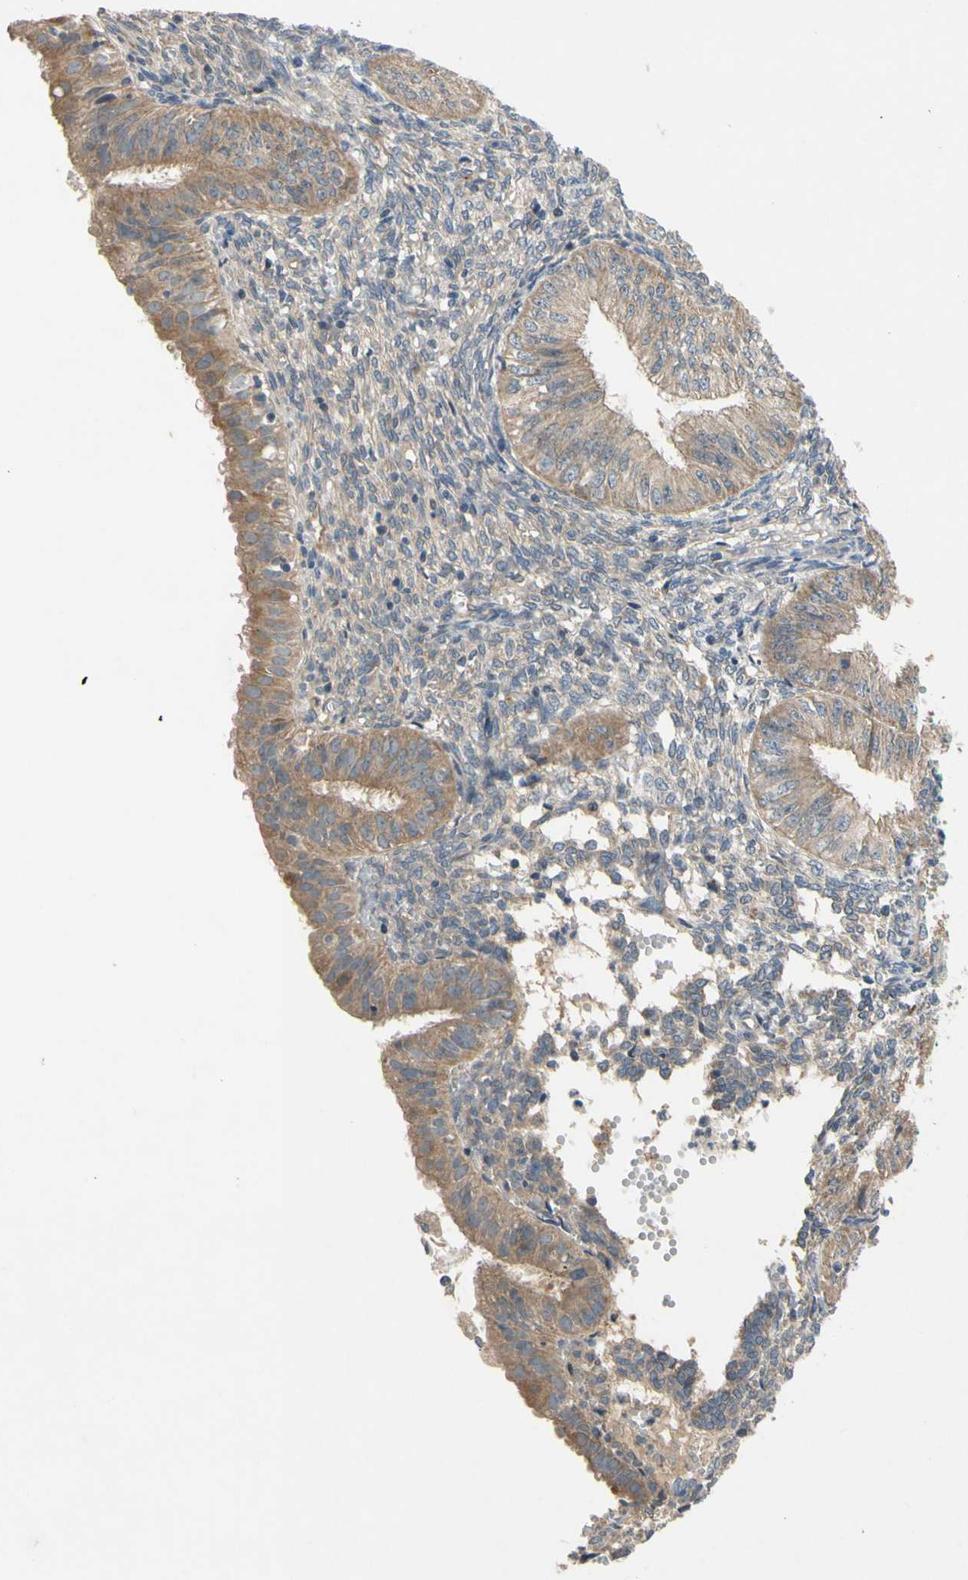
{"staining": {"intensity": "moderate", "quantity": ">75%", "location": "cytoplasmic/membranous"}, "tissue": "endometrial cancer", "cell_type": "Tumor cells", "image_type": "cancer", "snomed": [{"axis": "morphology", "description": "Normal tissue, NOS"}, {"axis": "morphology", "description": "Adenocarcinoma, NOS"}, {"axis": "topography", "description": "Endometrium"}], "caption": "Moderate cytoplasmic/membranous protein staining is seen in approximately >75% of tumor cells in endometrial adenocarcinoma. (DAB (3,3'-diaminobenzidine) IHC with brightfield microscopy, high magnification).", "gene": "MBTPS2", "patient": {"sex": "female", "age": 53}}